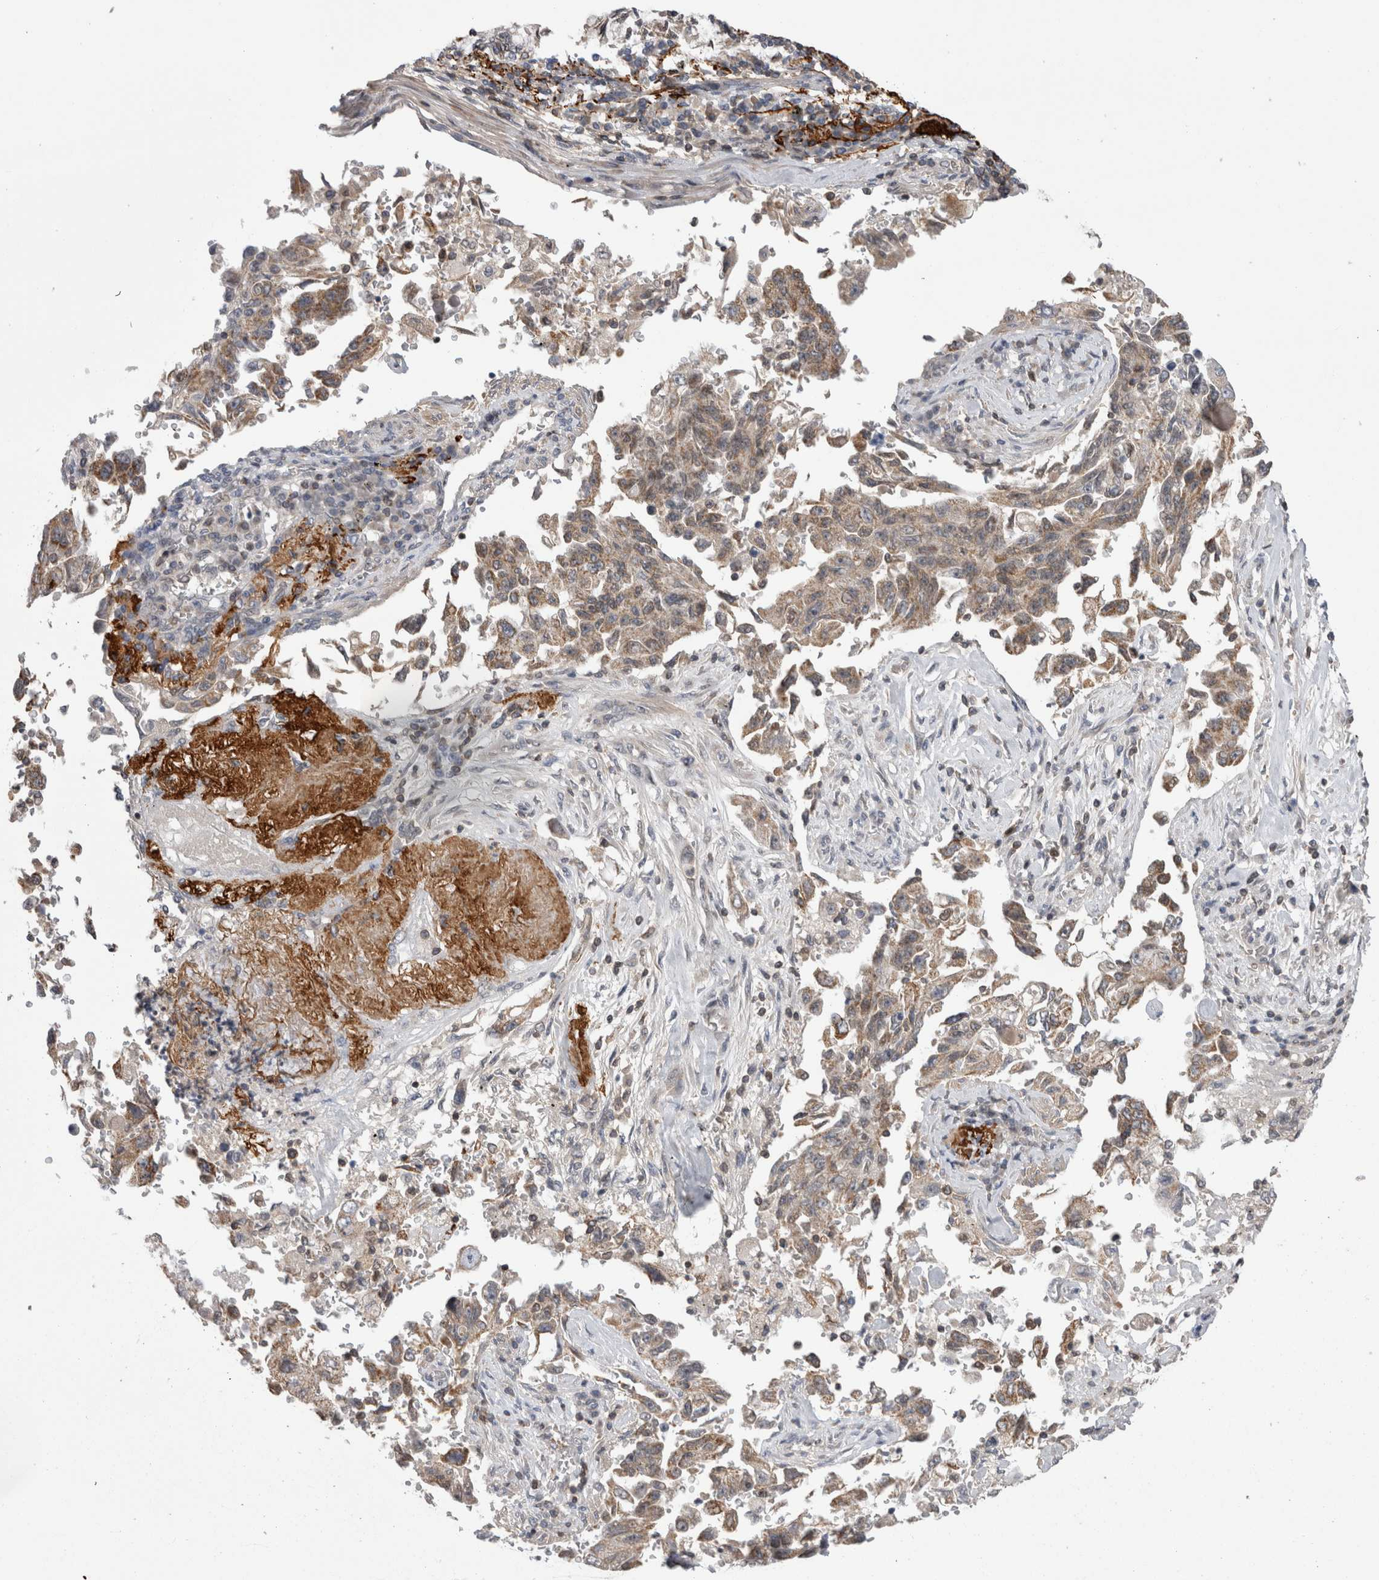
{"staining": {"intensity": "weak", "quantity": ">75%", "location": "cytoplasmic/membranous"}, "tissue": "lung cancer", "cell_type": "Tumor cells", "image_type": "cancer", "snomed": [{"axis": "morphology", "description": "Adenocarcinoma, NOS"}, {"axis": "topography", "description": "Lung"}], "caption": "Tumor cells demonstrate weak cytoplasmic/membranous staining in approximately >75% of cells in adenocarcinoma (lung).", "gene": "DARS2", "patient": {"sex": "female", "age": 51}}